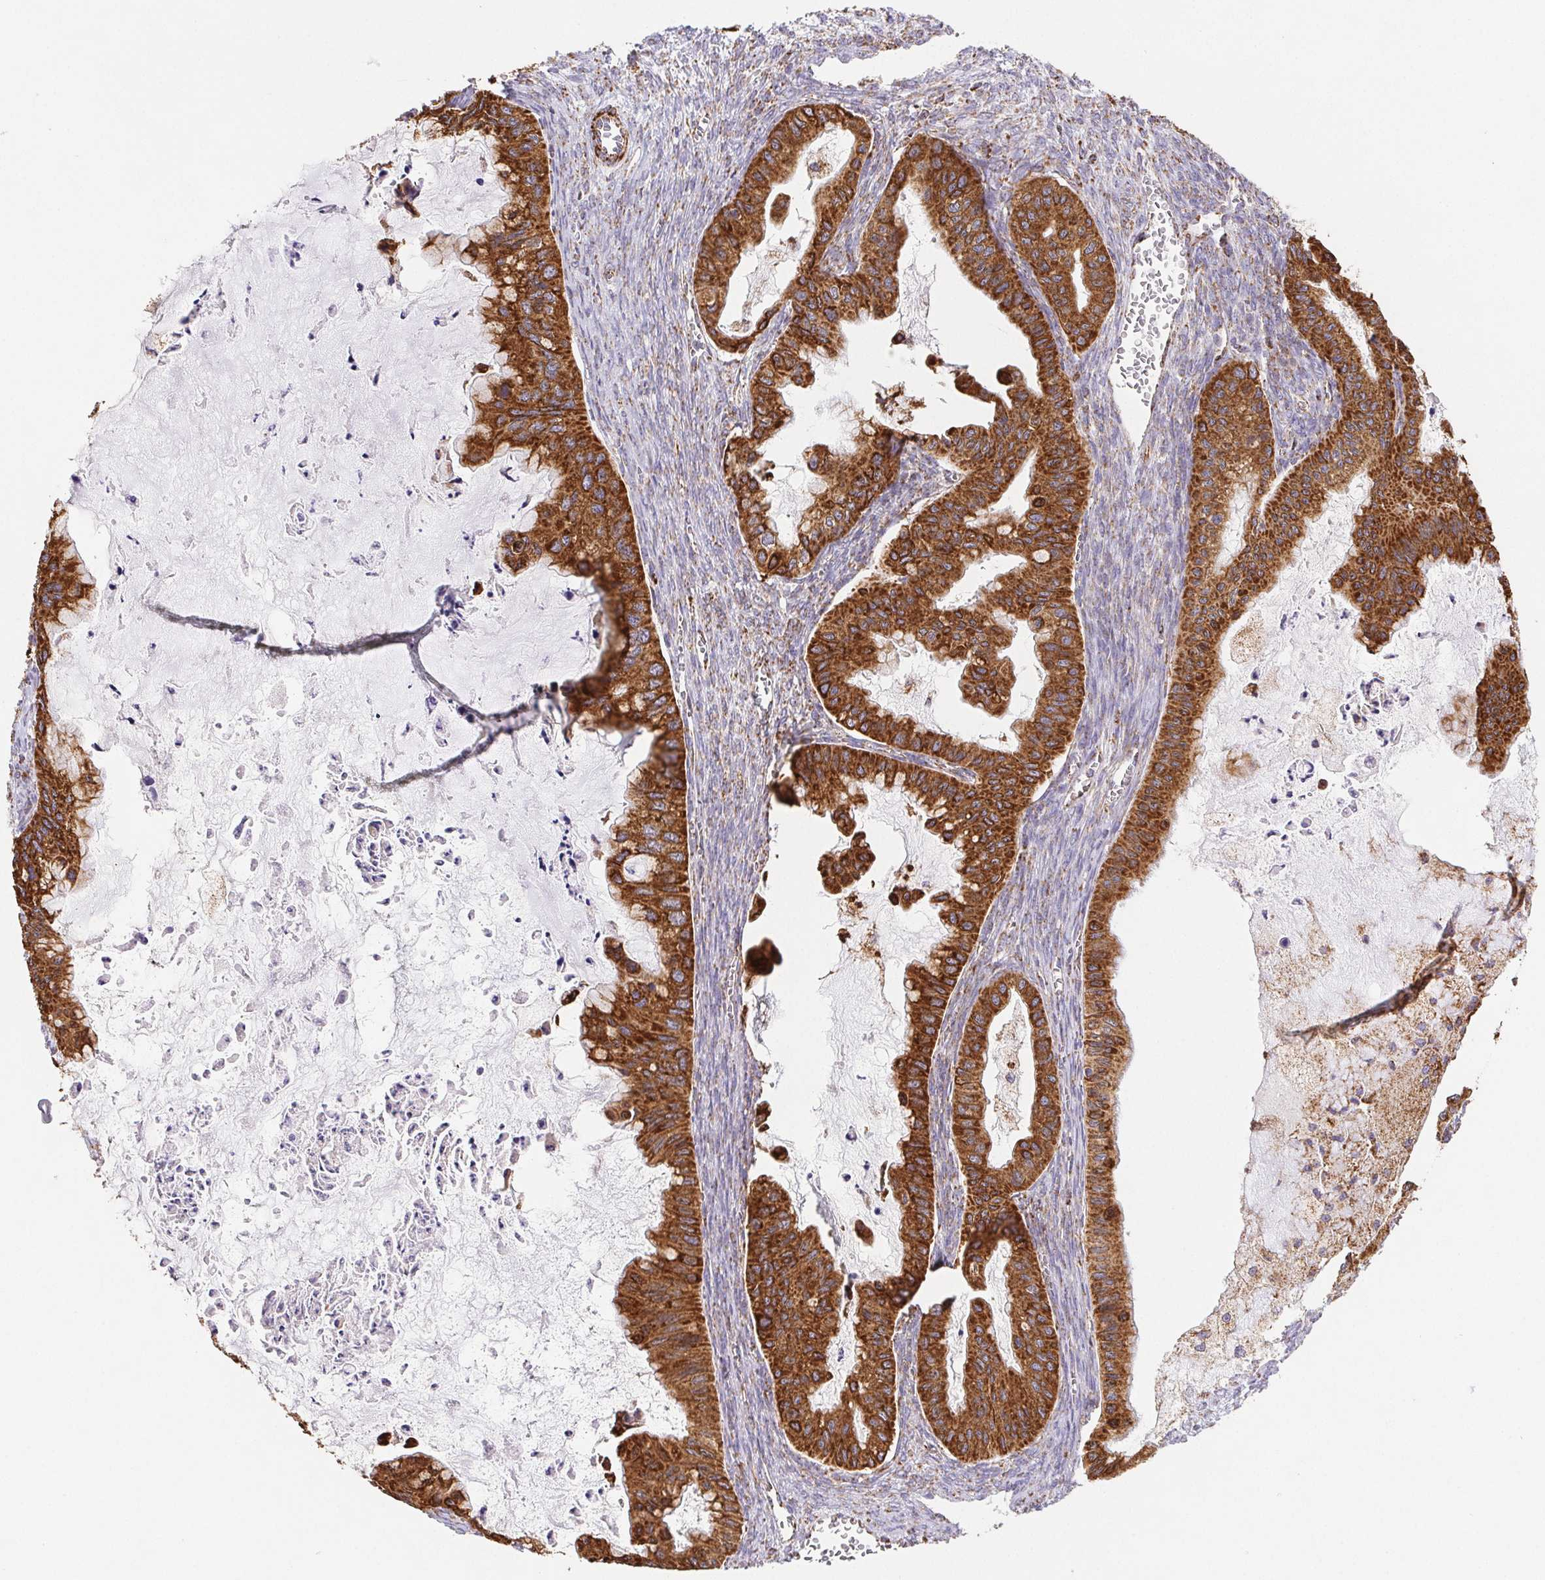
{"staining": {"intensity": "strong", "quantity": ">75%", "location": "cytoplasmic/membranous"}, "tissue": "ovarian cancer", "cell_type": "Tumor cells", "image_type": "cancer", "snomed": [{"axis": "morphology", "description": "Cystadenocarcinoma, mucinous, NOS"}, {"axis": "topography", "description": "Ovary"}], "caption": "There is high levels of strong cytoplasmic/membranous expression in tumor cells of mucinous cystadenocarcinoma (ovarian), as demonstrated by immunohistochemical staining (brown color).", "gene": "NIPSNAP2", "patient": {"sex": "female", "age": 72}}